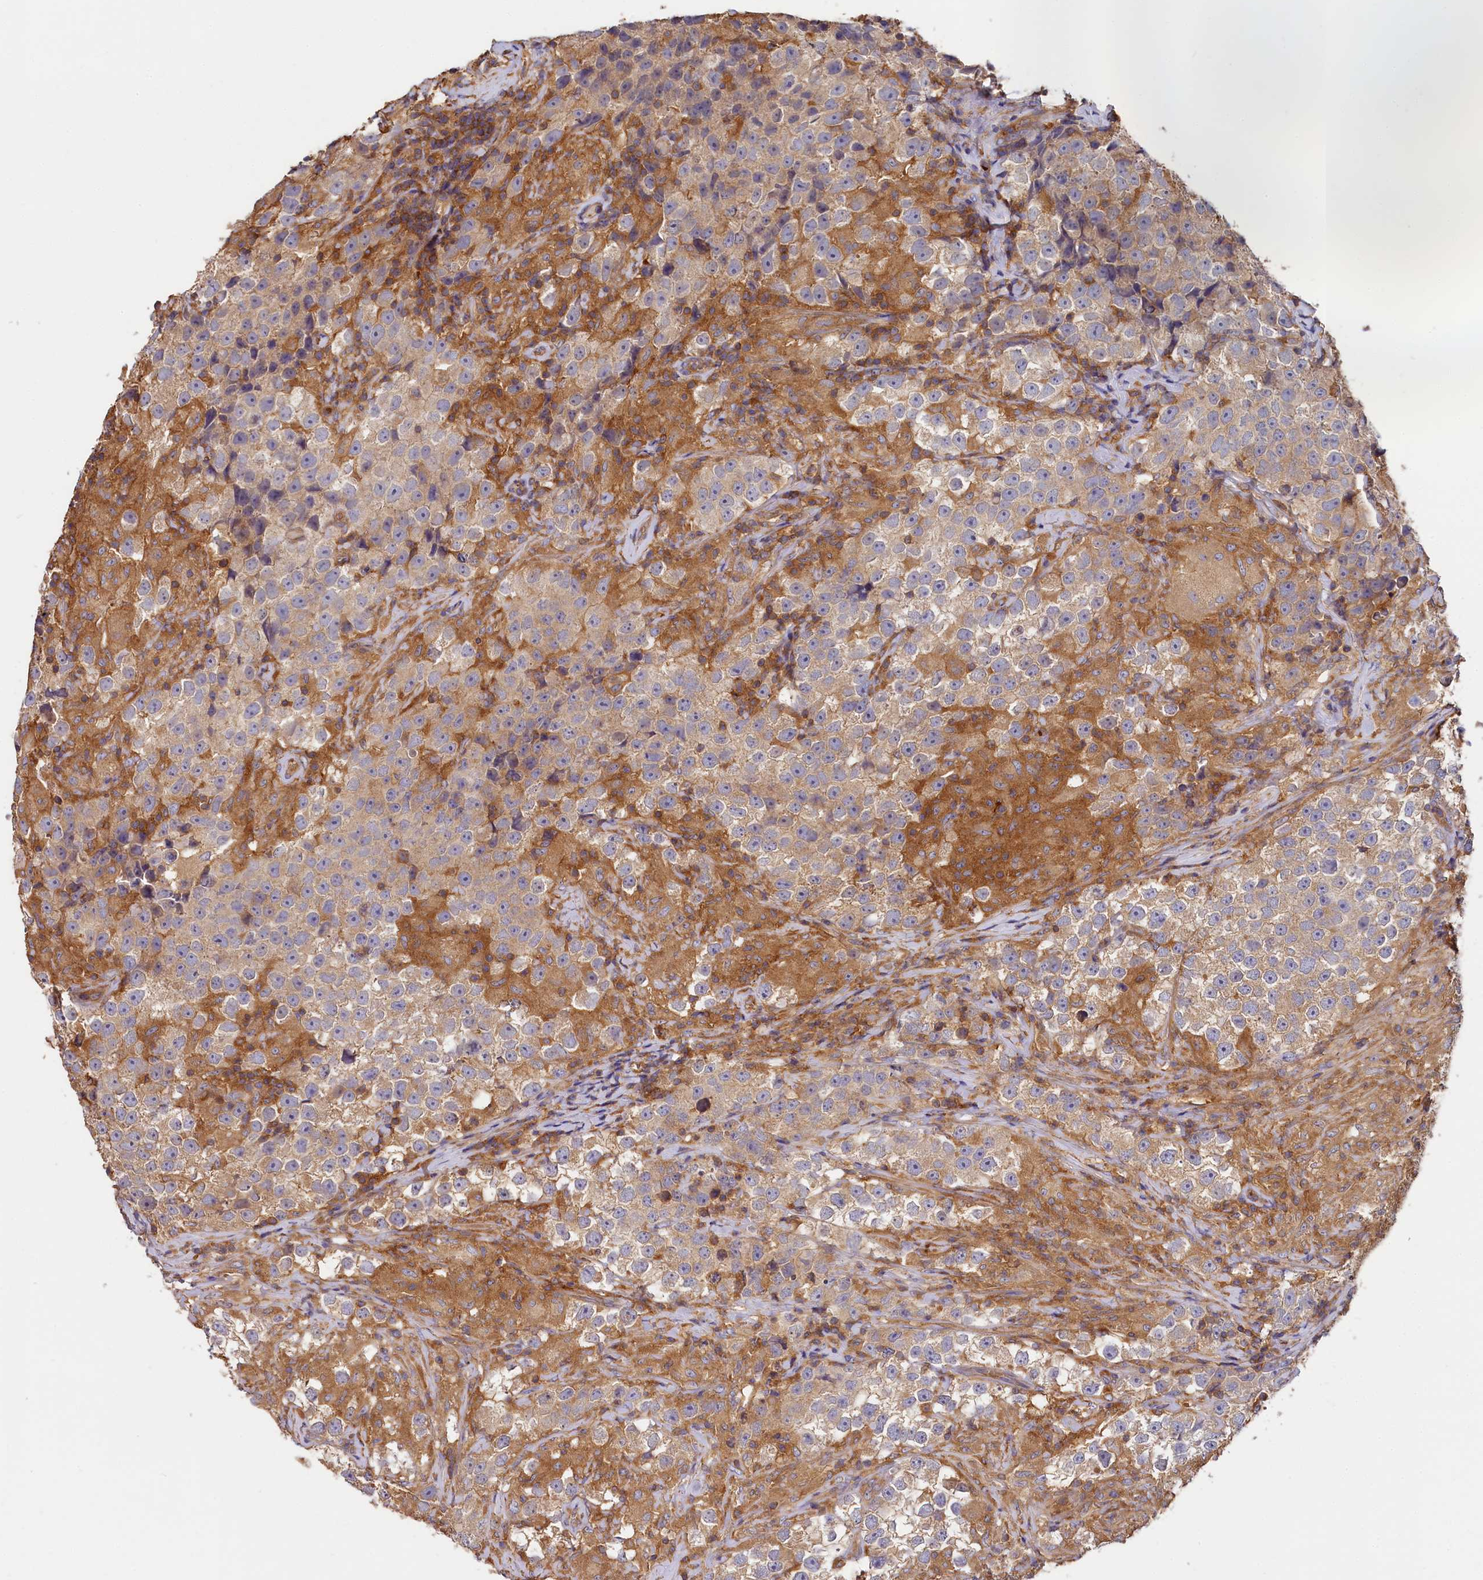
{"staining": {"intensity": "weak", "quantity": ">75%", "location": "cytoplasmic/membranous"}, "tissue": "testis cancer", "cell_type": "Tumor cells", "image_type": "cancer", "snomed": [{"axis": "morphology", "description": "Seminoma, NOS"}, {"axis": "topography", "description": "Testis"}], "caption": "Testis seminoma stained with DAB IHC displays low levels of weak cytoplasmic/membranous staining in approximately >75% of tumor cells. The staining was performed using DAB (3,3'-diaminobenzidine), with brown indicating positive protein expression. Nuclei are stained blue with hematoxylin.", "gene": "PPIP5K1", "patient": {"sex": "male", "age": 46}}